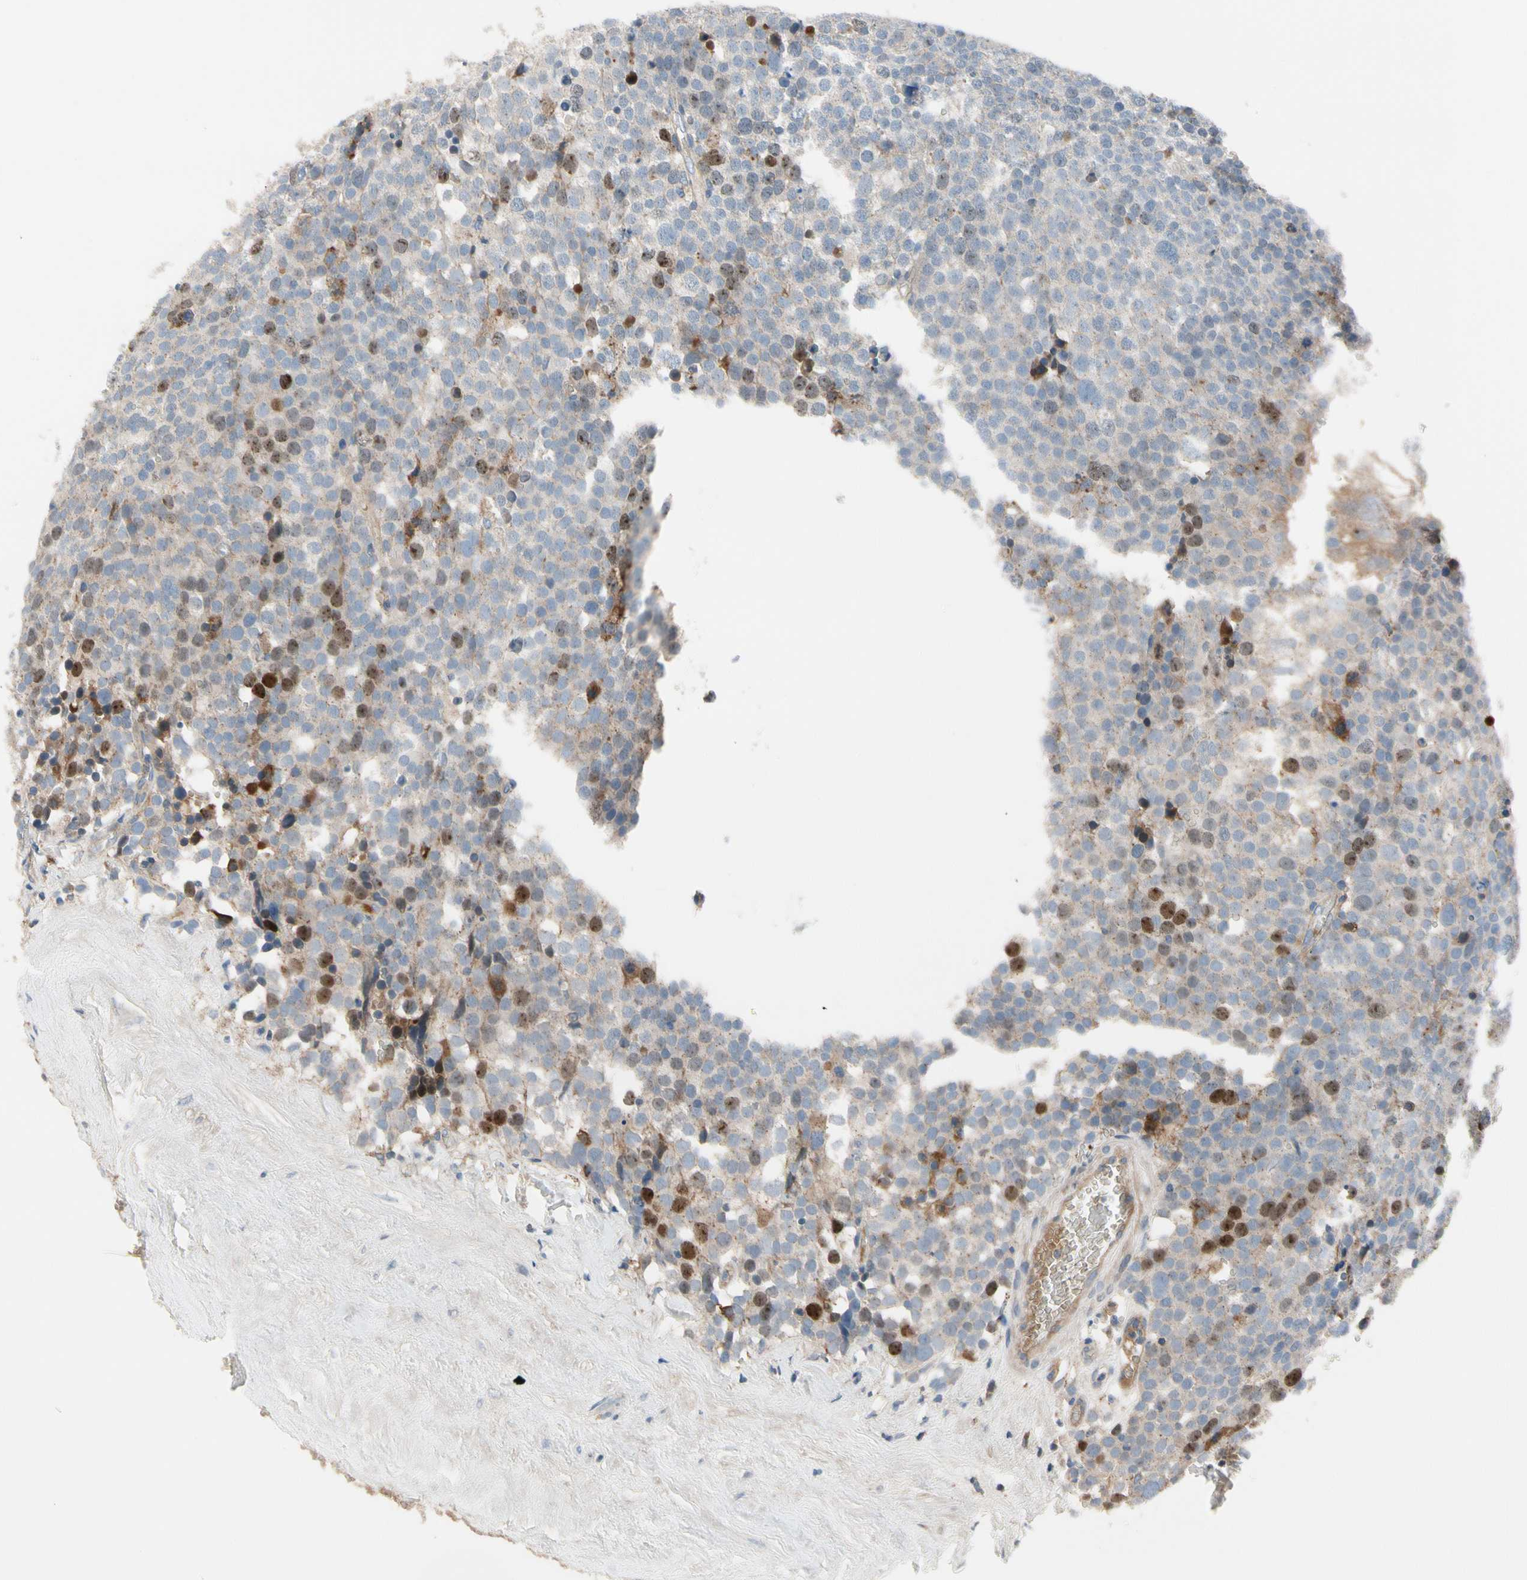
{"staining": {"intensity": "strong", "quantity": "<25%", "location": "nuclear"}, "tissue": "testis cancer", "cell_type": "Tumor cells", "image_type": "cancer", "snomed": [{"axis": "morphology", "description": "Seminoma, NOS"}, {"axis": "topography", "description": "Testis"}], "caption": "High-power microscopy captured an IHC photomicrograph of testis cancer, revealing strong nuclear positivity in about <25% of tumor cells. The staining is performed using DAB brown chromogen to label protein expression. The nuclei are counter-stained blue using hematoxylin.", "gene": "HJURP", "patient": {"sex": "male", "age": 71}}